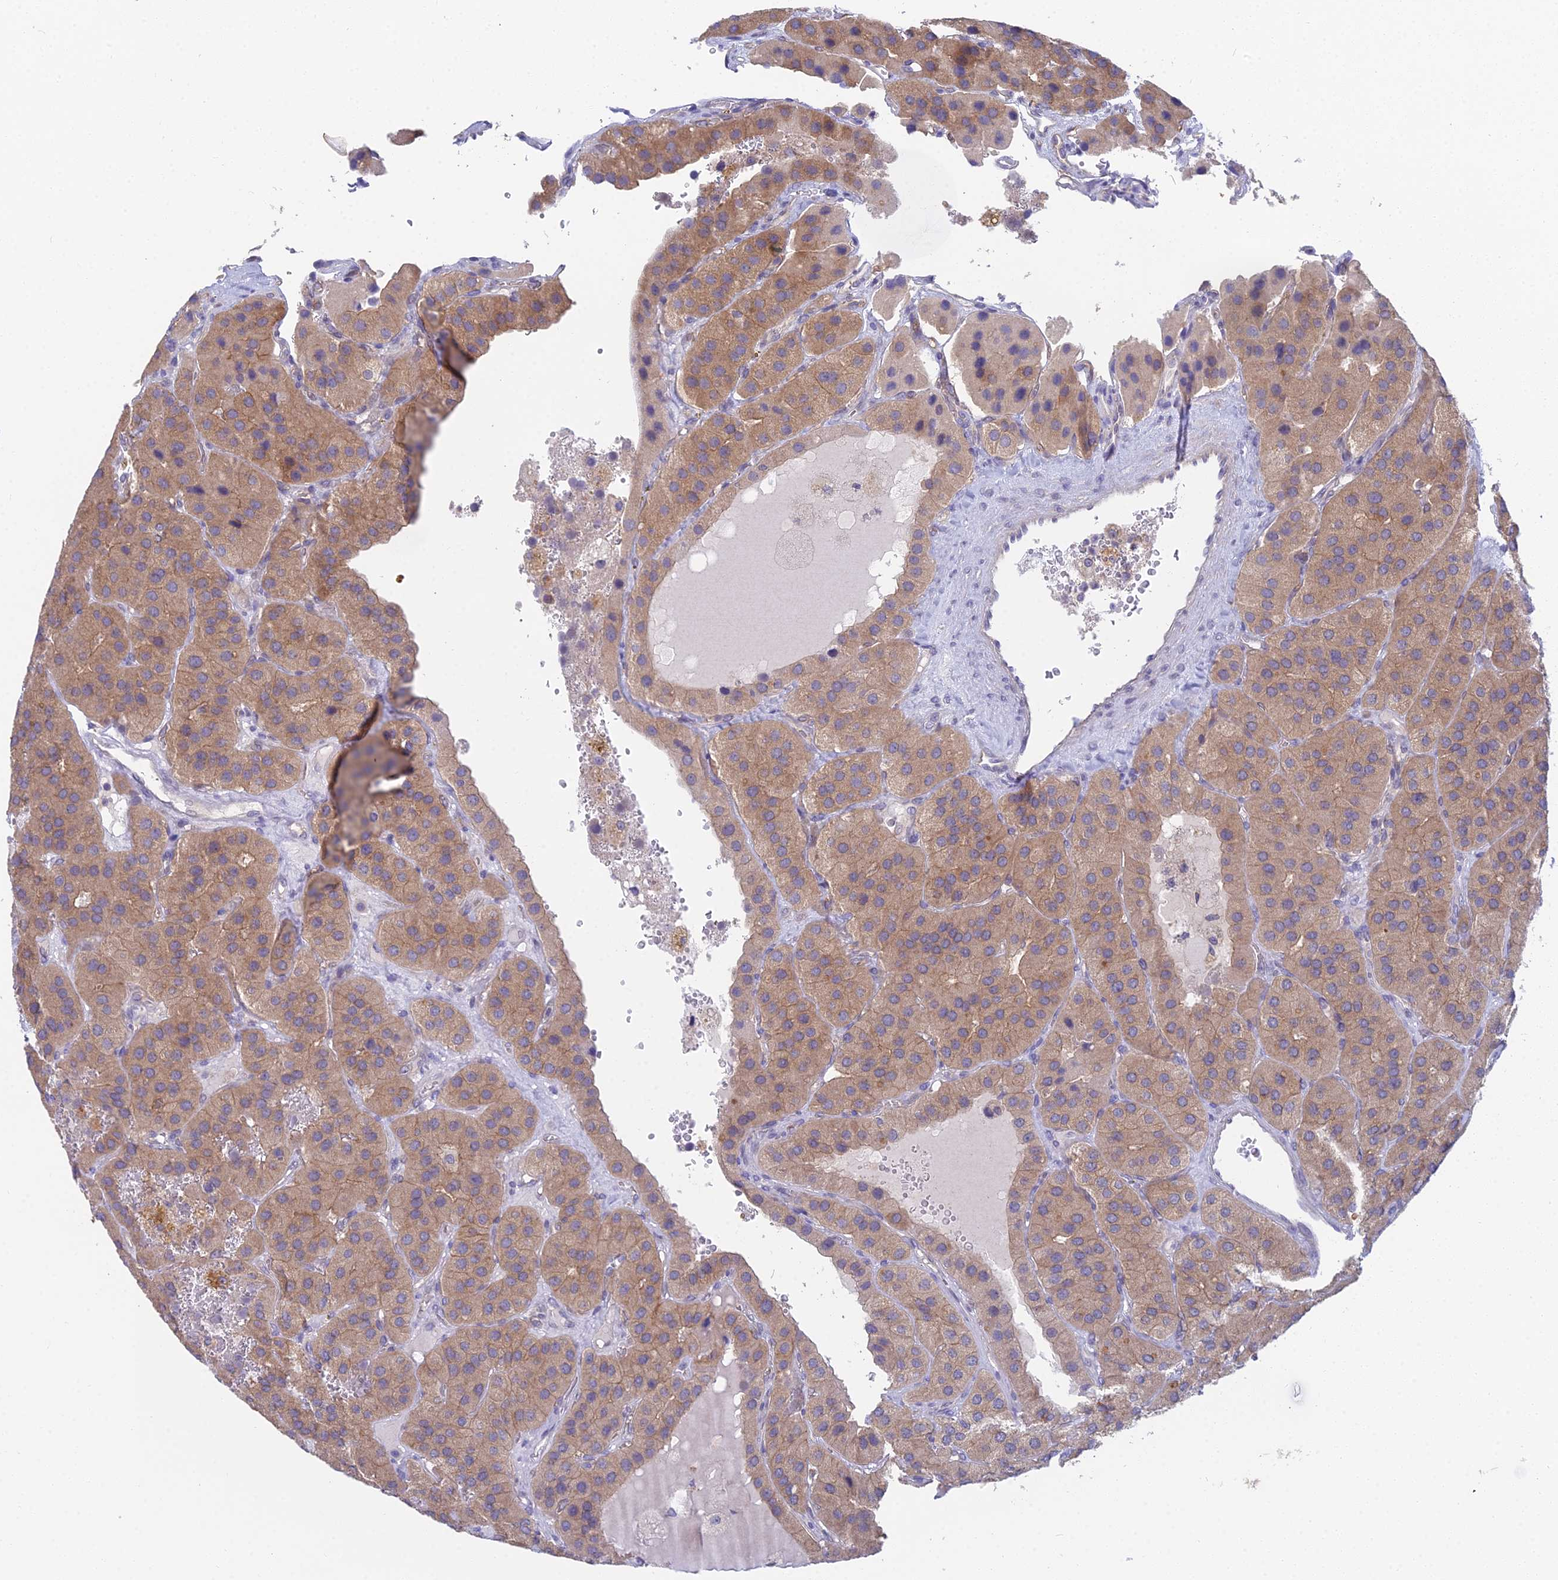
{"staining": {"intensity": "moderate", "quantity": "25%-75%", "location": "cytoplasmic/membranous"}, "tissue": "parathyroid gland", "cell_type": "Glandular cells", "image_type": "normal", "snomed": [{"axis": "morphology", "description": "Normal tissue, NOS"}, {"axis": "morphology", "description": "Adenoma, NOS"}, {"axis": "topography", "description": "Parathyroid gland"}], "caption": "Approximately 25%-75% of glandular cells in normal parathyroid gland display moderate cytoplasmic/membranous protein expression as visualized by brown immunohistochemical staining.", "gene": "METTL26", "patient": {"sex": "female", "age": 86}}